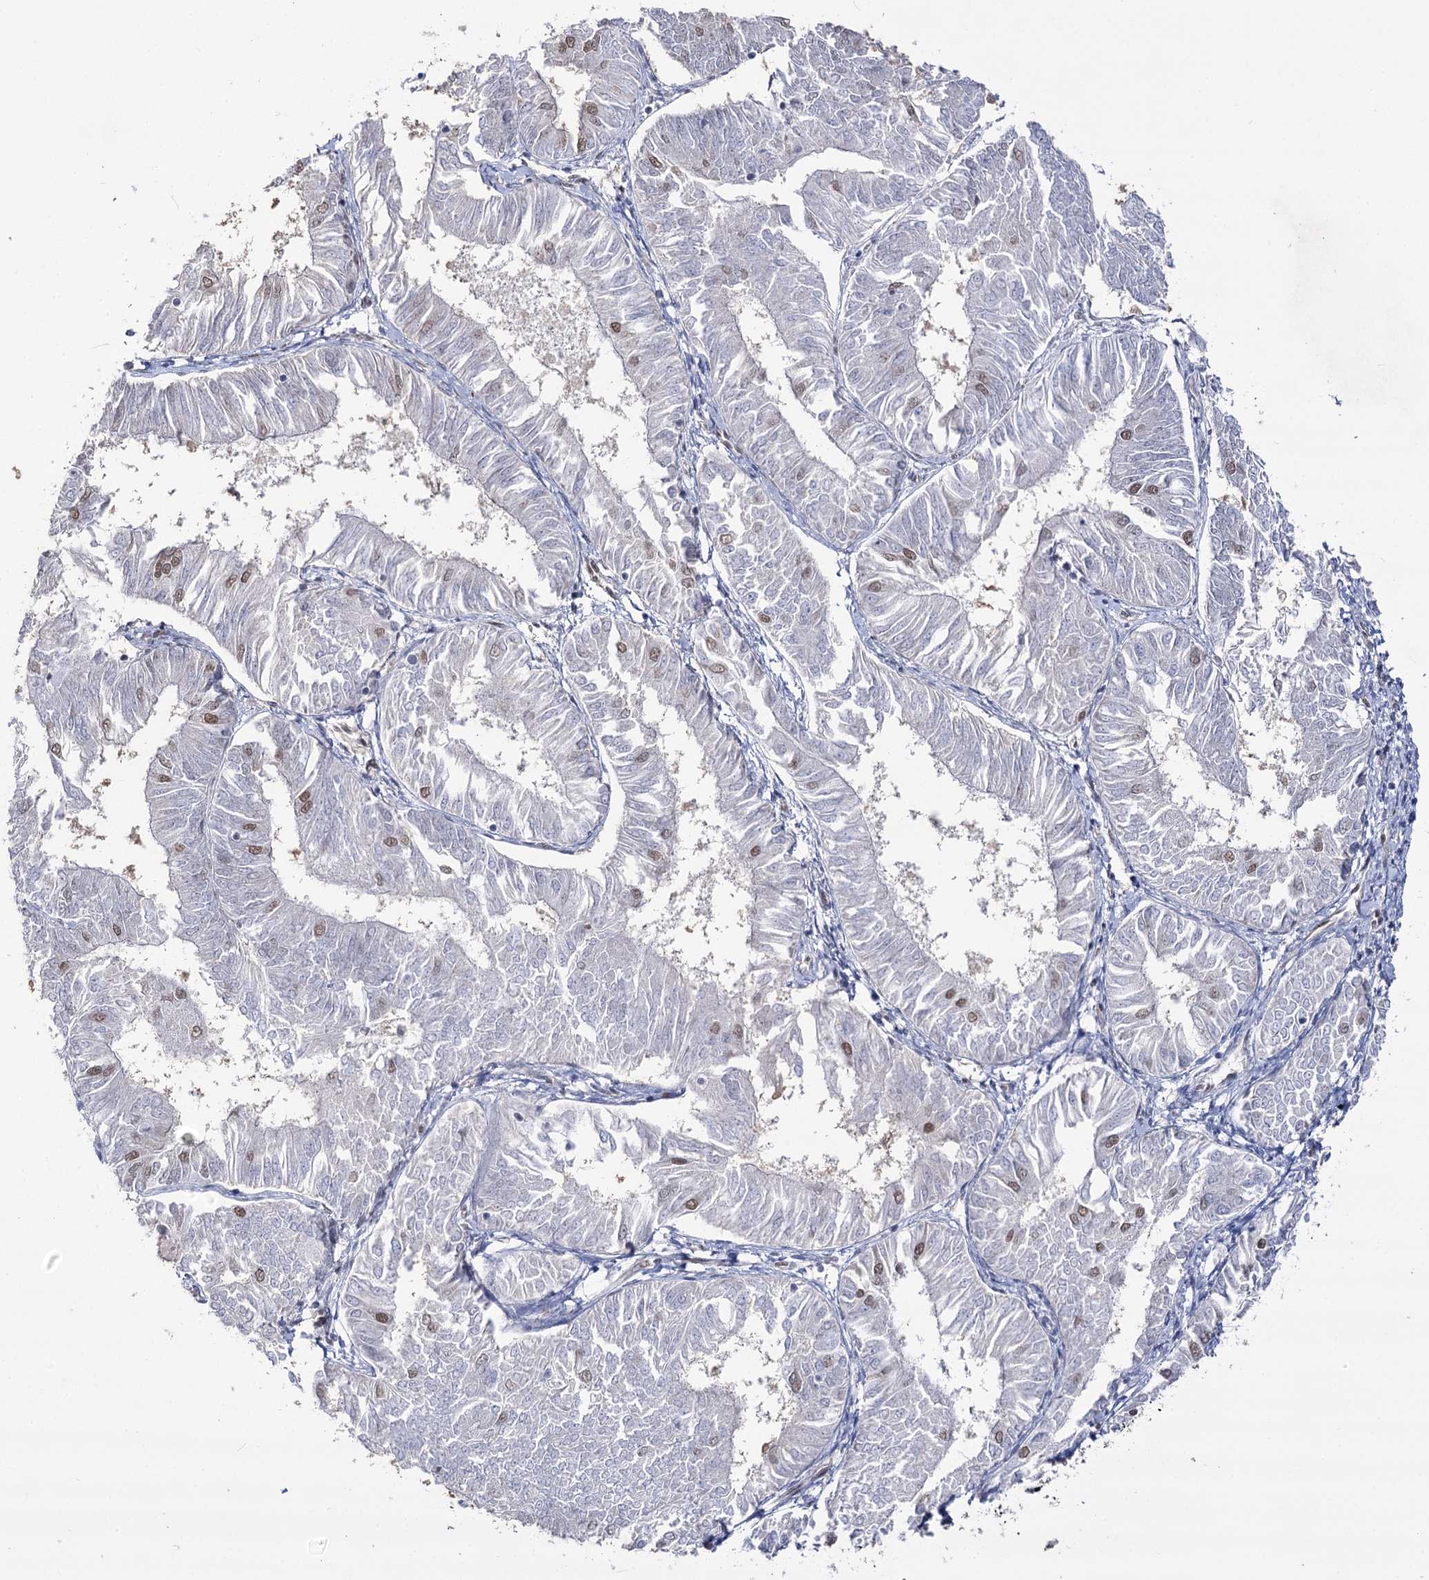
{"staining": {"intensity": "weak", "quantity": "<25%", "location": "nuclear"}, "tissue": "endometrial cancer", "cell_type": "Tumor cells", "image_type": "cancer", "snomed": [{"axis": "morphology", "description": "Adenocarcinoma, NOS"}, {"axis": "topography", "description": "Endometrium"}], "caption": "An immunohistochemistry image of endometrial adenocarcinoma is shown. There is no staining in tumor cells of endometrial adenocarcinoma.", "gene": "VGLL4", "patient": {"sex": "female", "age": 58}}